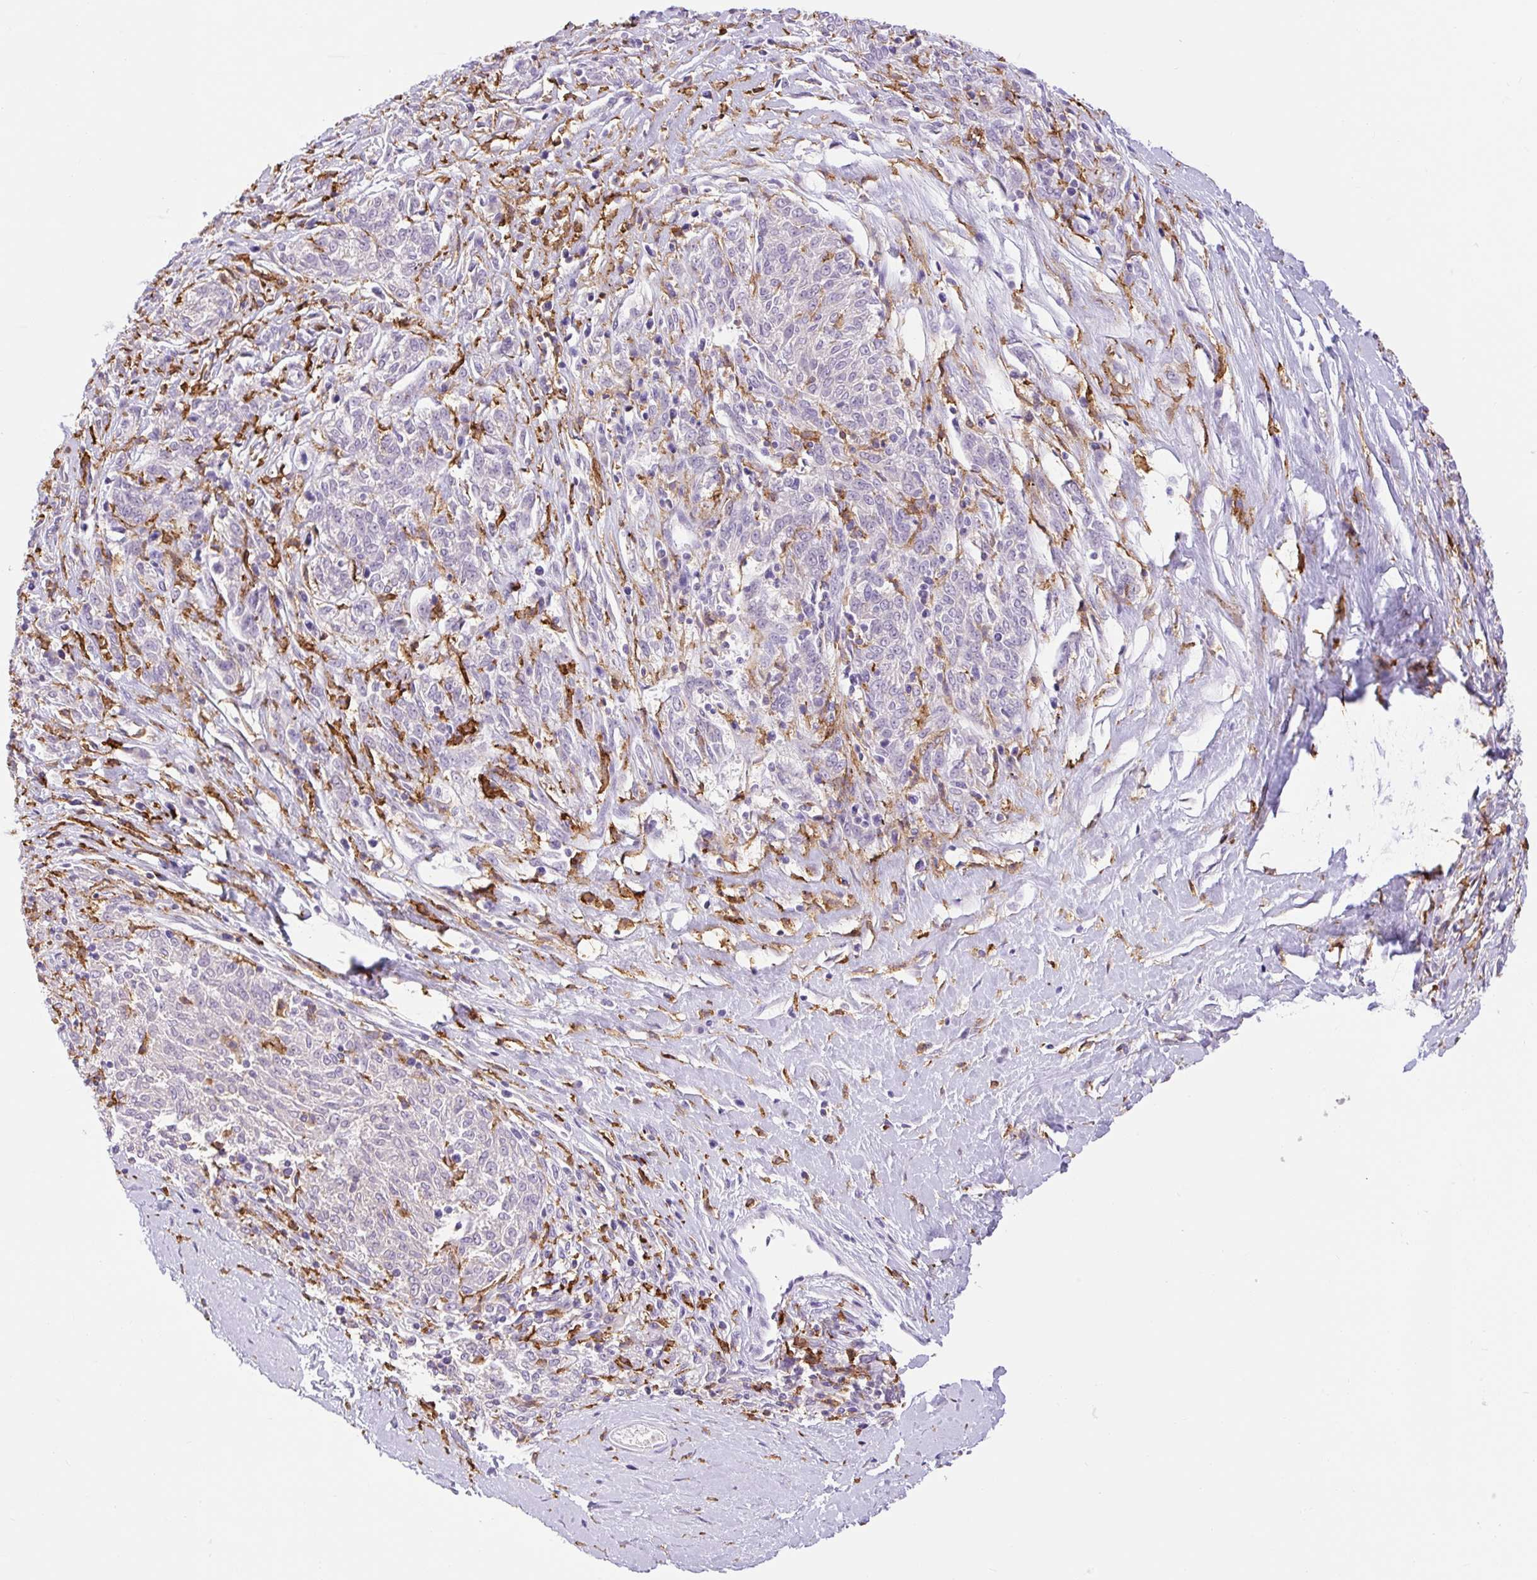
{"staining": {"intensity": "negative", "quantity": "none", "location": "none"}, "tissue": "melanoma", "cell_type": "Tumor cells", "image_type": "cancer", "snomed": [{"axis": "morphology", "description": "Malignant melanoma, NOS"}, {"axis": "topography", "description": "Skin"}], "caption": "Tumor cells show no significant protein positivity in malignant melanoma. (Brightfield microscopy of DAB immunohistochemistry (IHC) at high magnification).", "gene": "SIGLEC1", "patient": {"sex": "female", "age": 72}}